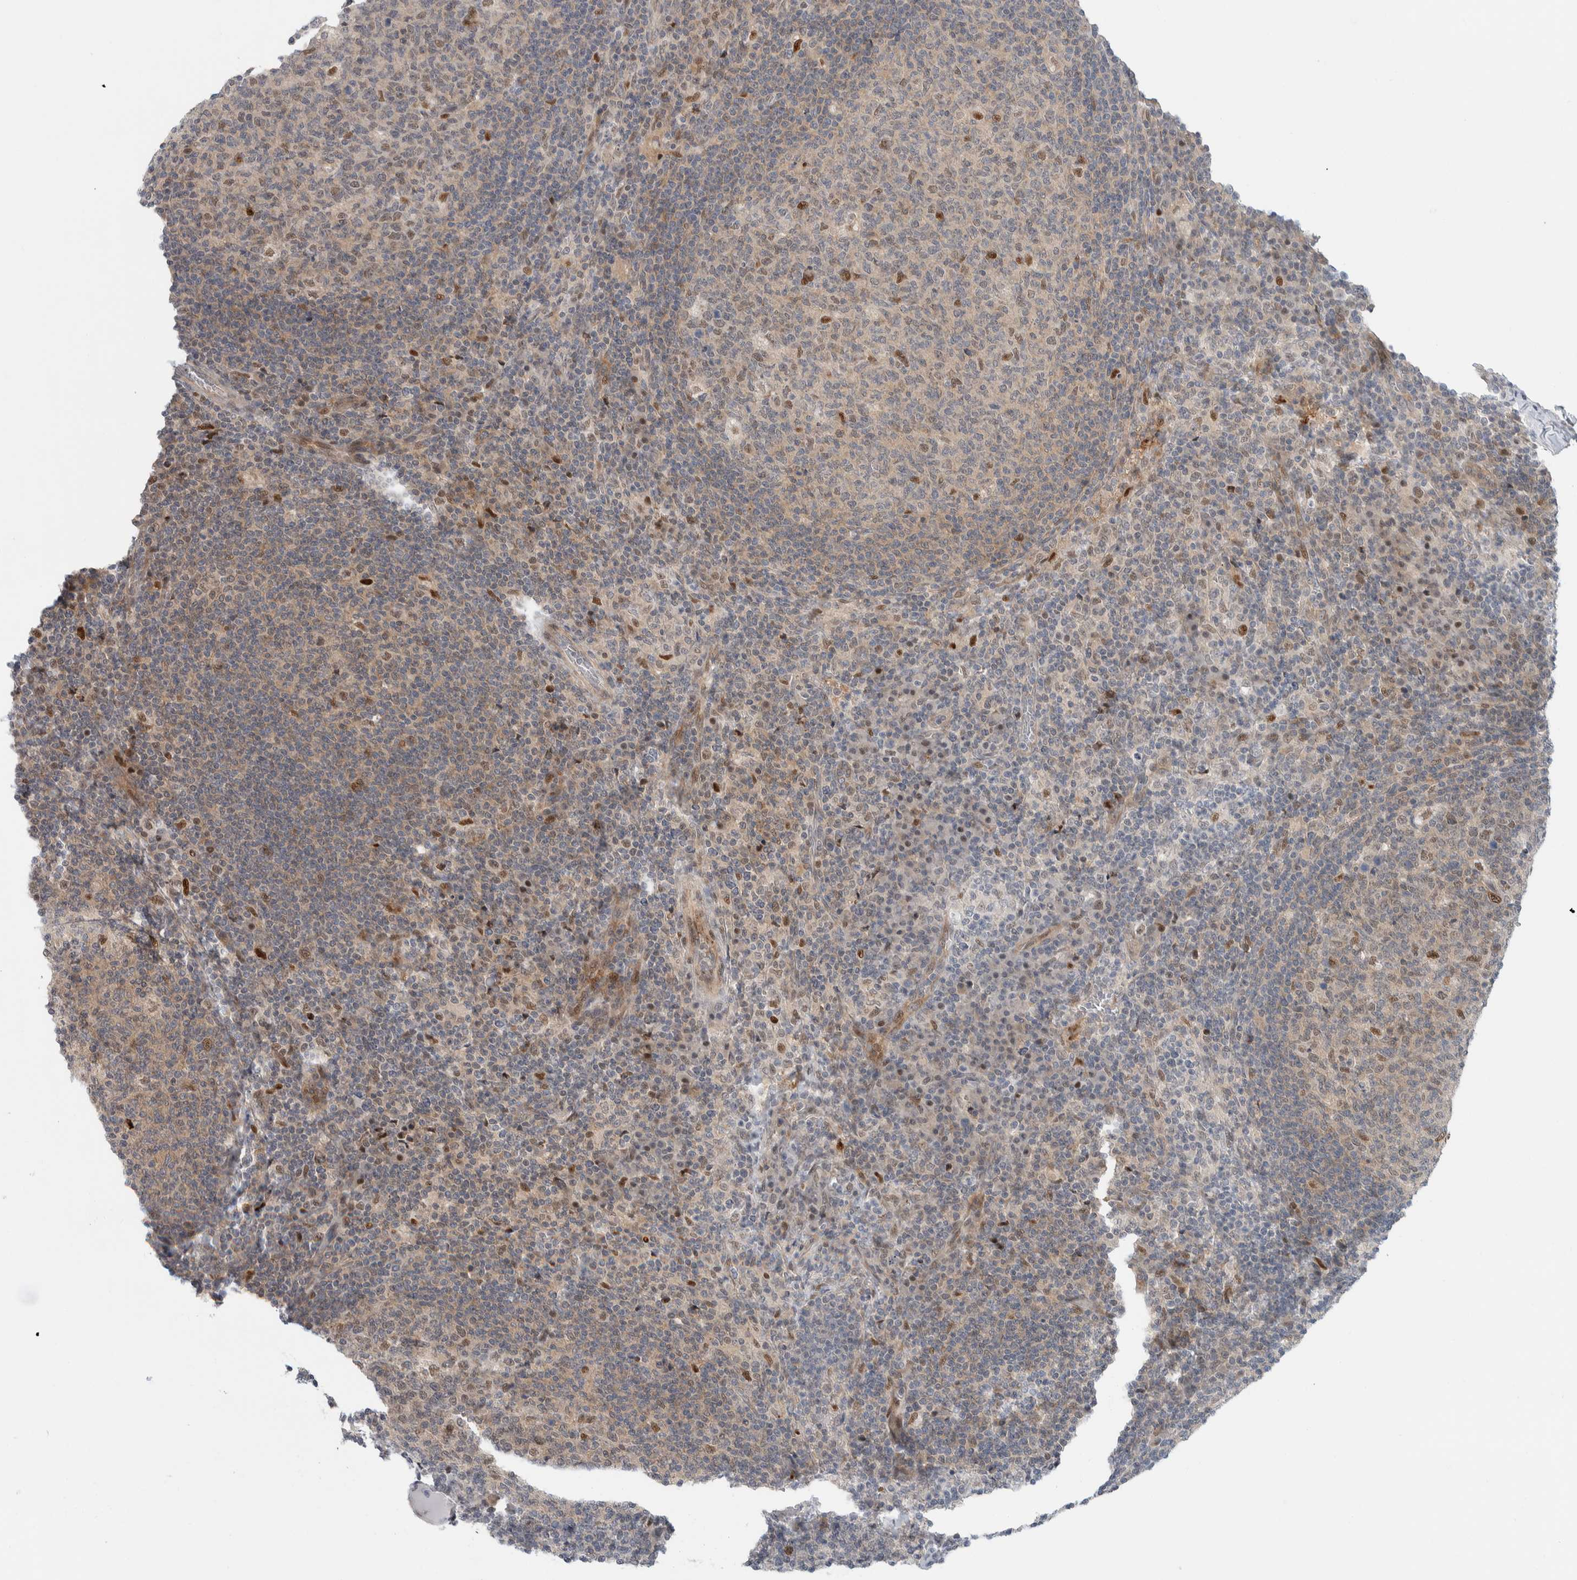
{"staining": {"intensity": "strong", "quantity": "<25%", "location": "nuclear"}, "tissue": "lymph node", "cell_type": "Germinal center cells", "image_type": "normal", "snomed": [{"axis": "morphology", "description": "Normal tissue, NOS"}, {"axis": "morphology", "description": "Inflammation, NOS"}, {"axis": "topography", "description": "Lymph node"}], "caption": "IHC image of normal lymph node stained for a protein (brown), which exhibits medium levels of strong nuclear positivity in about <25% of germinal center cells.", "gene": "NCR3LG1", "patient": {"sex": "male", "age": 55}}